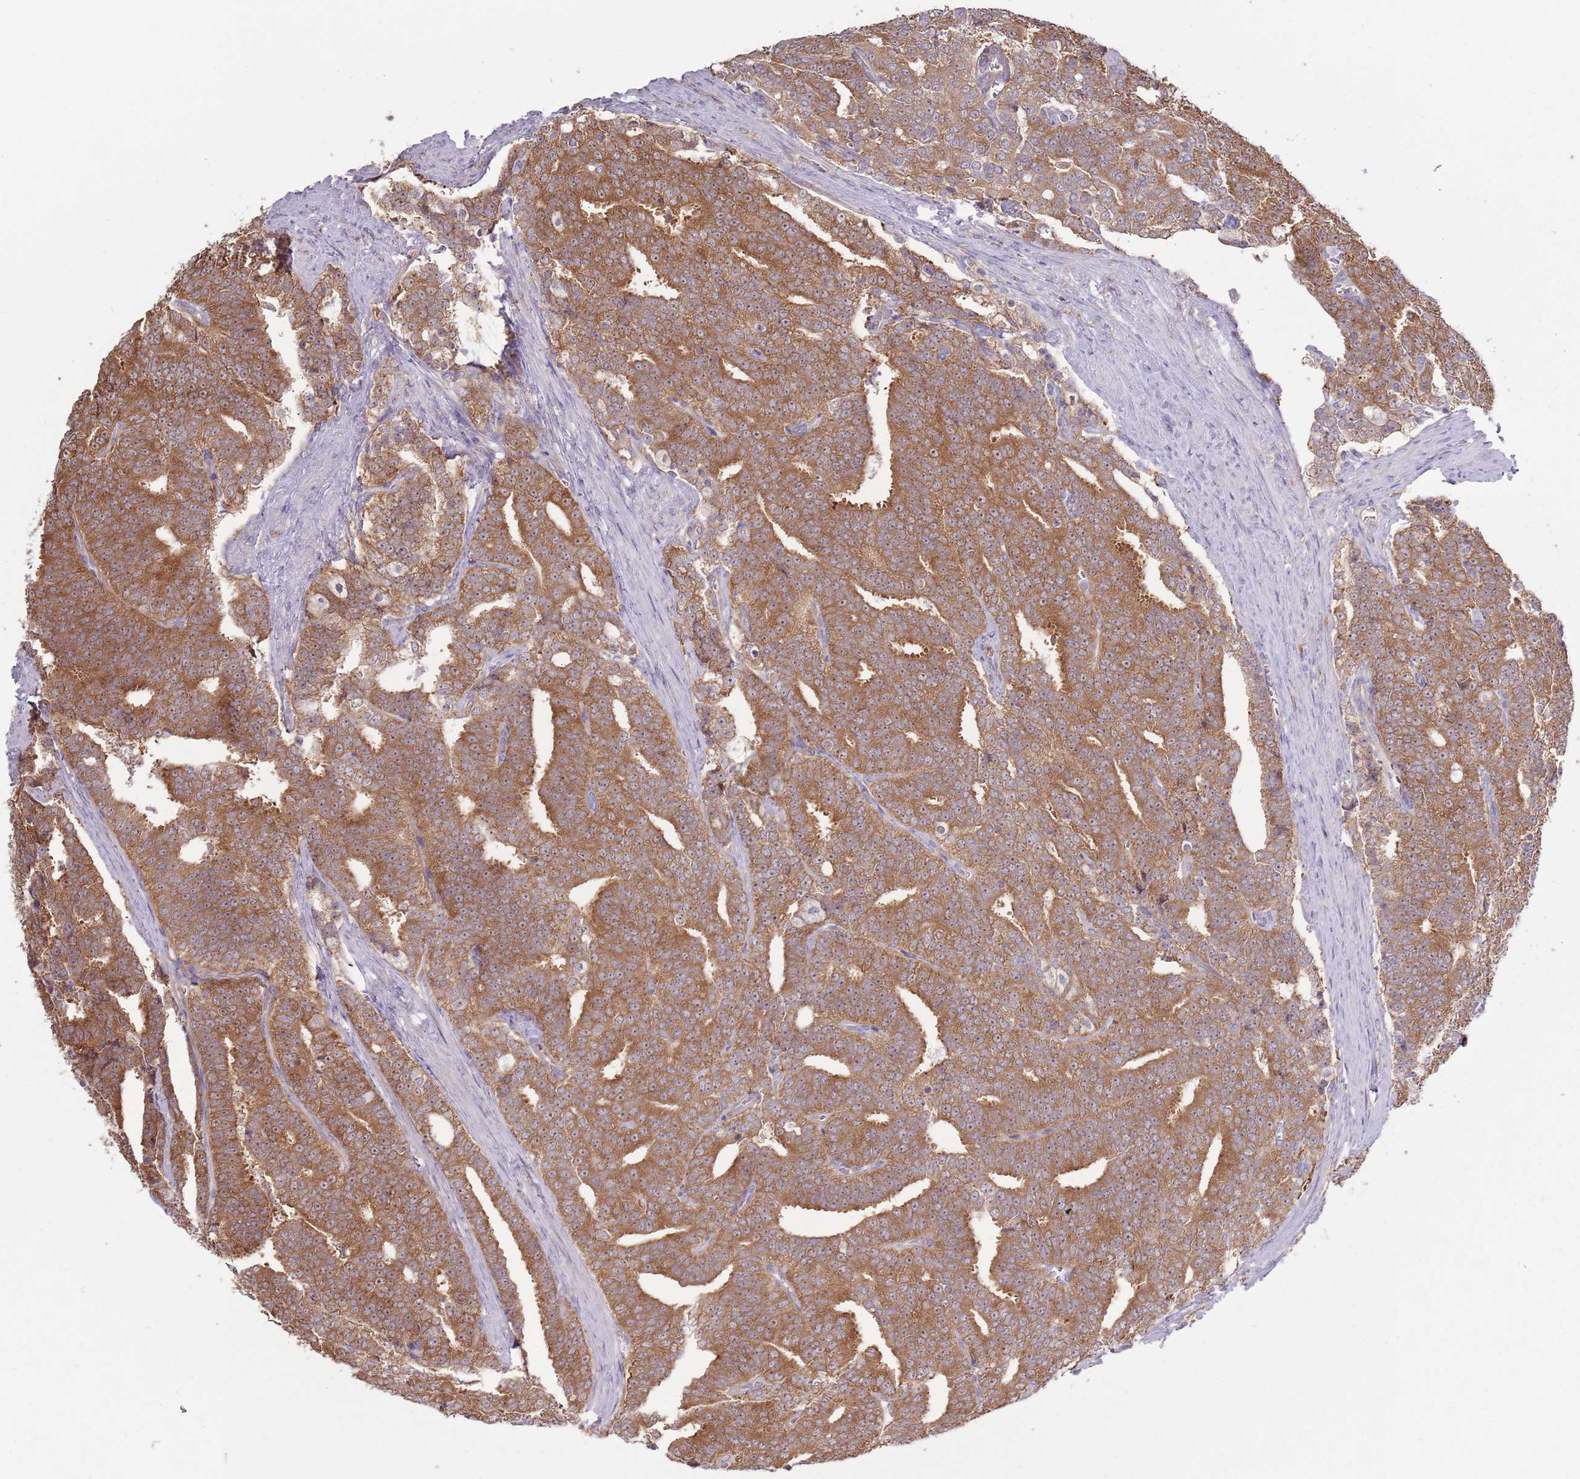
{"staining": {"intensity": "moderate", "quantity": ">75%", "location": "cytoplasmic/membranous,nuclear"}, "tissue": "prostate cancer", "cell_type": "Tumor cells", "image_type": "cancer", "snomed": [{"axis": "morphology", "description": "Adenocarcinoma, High grade"}, {"axis": "topography", "description": "Prostate and seminal vesicle, NOS"}], "caption": "A brown stain highlights moderate cytoplasmic/membranous and nuclear staining of a protein in human prostate cancer (high-grade adenocarcinoma) tumor cells. (Brightfield microscopy of DAB IHC at high magnification).", "gene": "RPL17-C18orf32", "patient": {"sex": "male", "age": 67}}